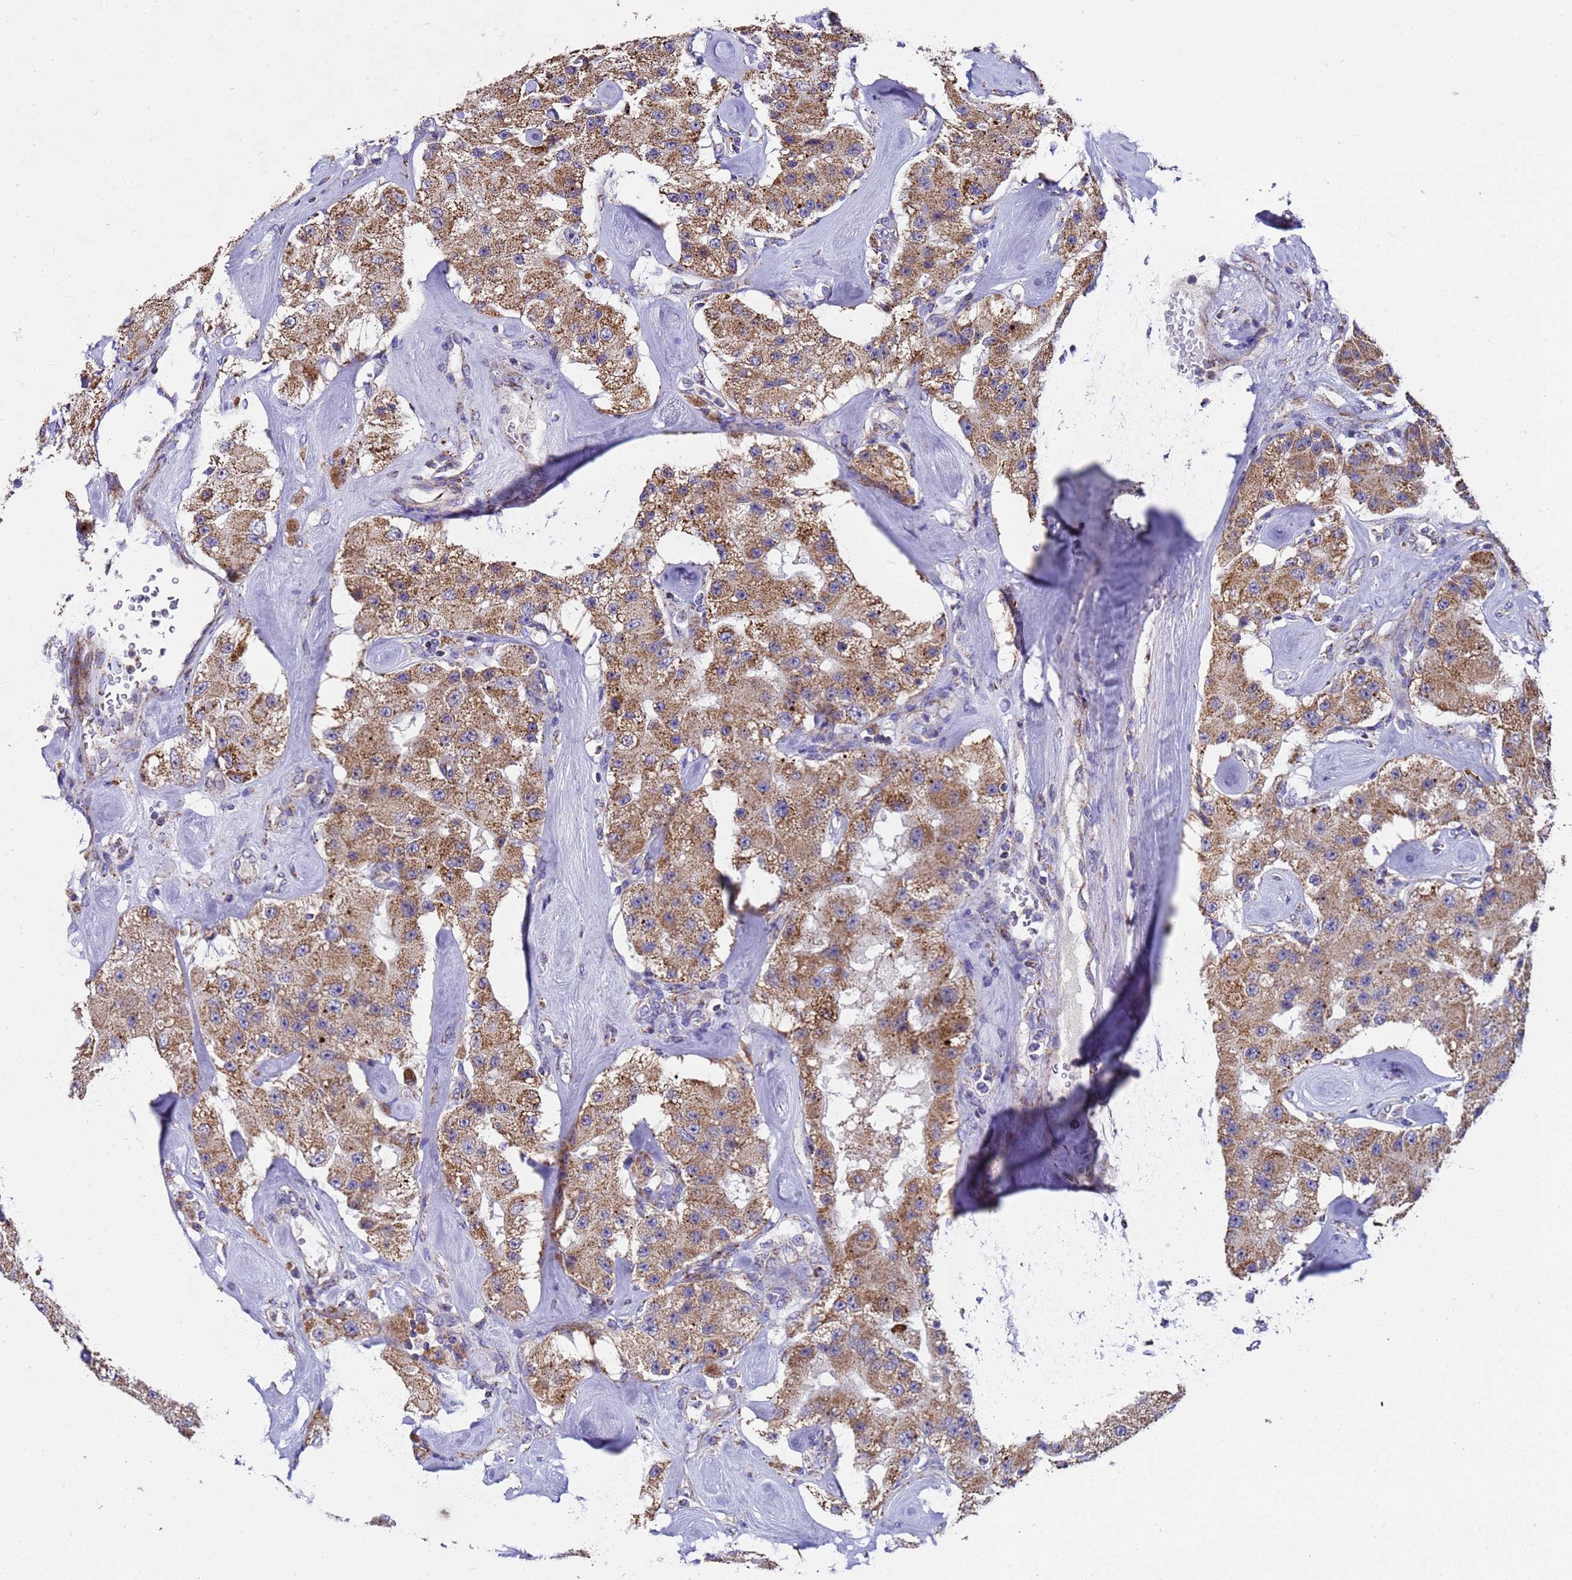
{"staining": {"intensity": "moderate", "quantity": ">75%", "location": "cytoplasmic/membranous"}, "tissue": "carcinoid", "cell_type": "Tumor cells", "image_type": "cancer", "snomed": [{"axis": "morphology", "description": "Carcinoid, malignant, NOS"}, {"axis": "topography", "description": "Pancreas"}], "caption": "Protein expression analysis of malignant carcinoid demonstrates moderate cytoplasmic/membranous positivity in about >75% of tumor cells.", "gene": "MRPS12", "patient": {"sex": "male", "age": 41}}